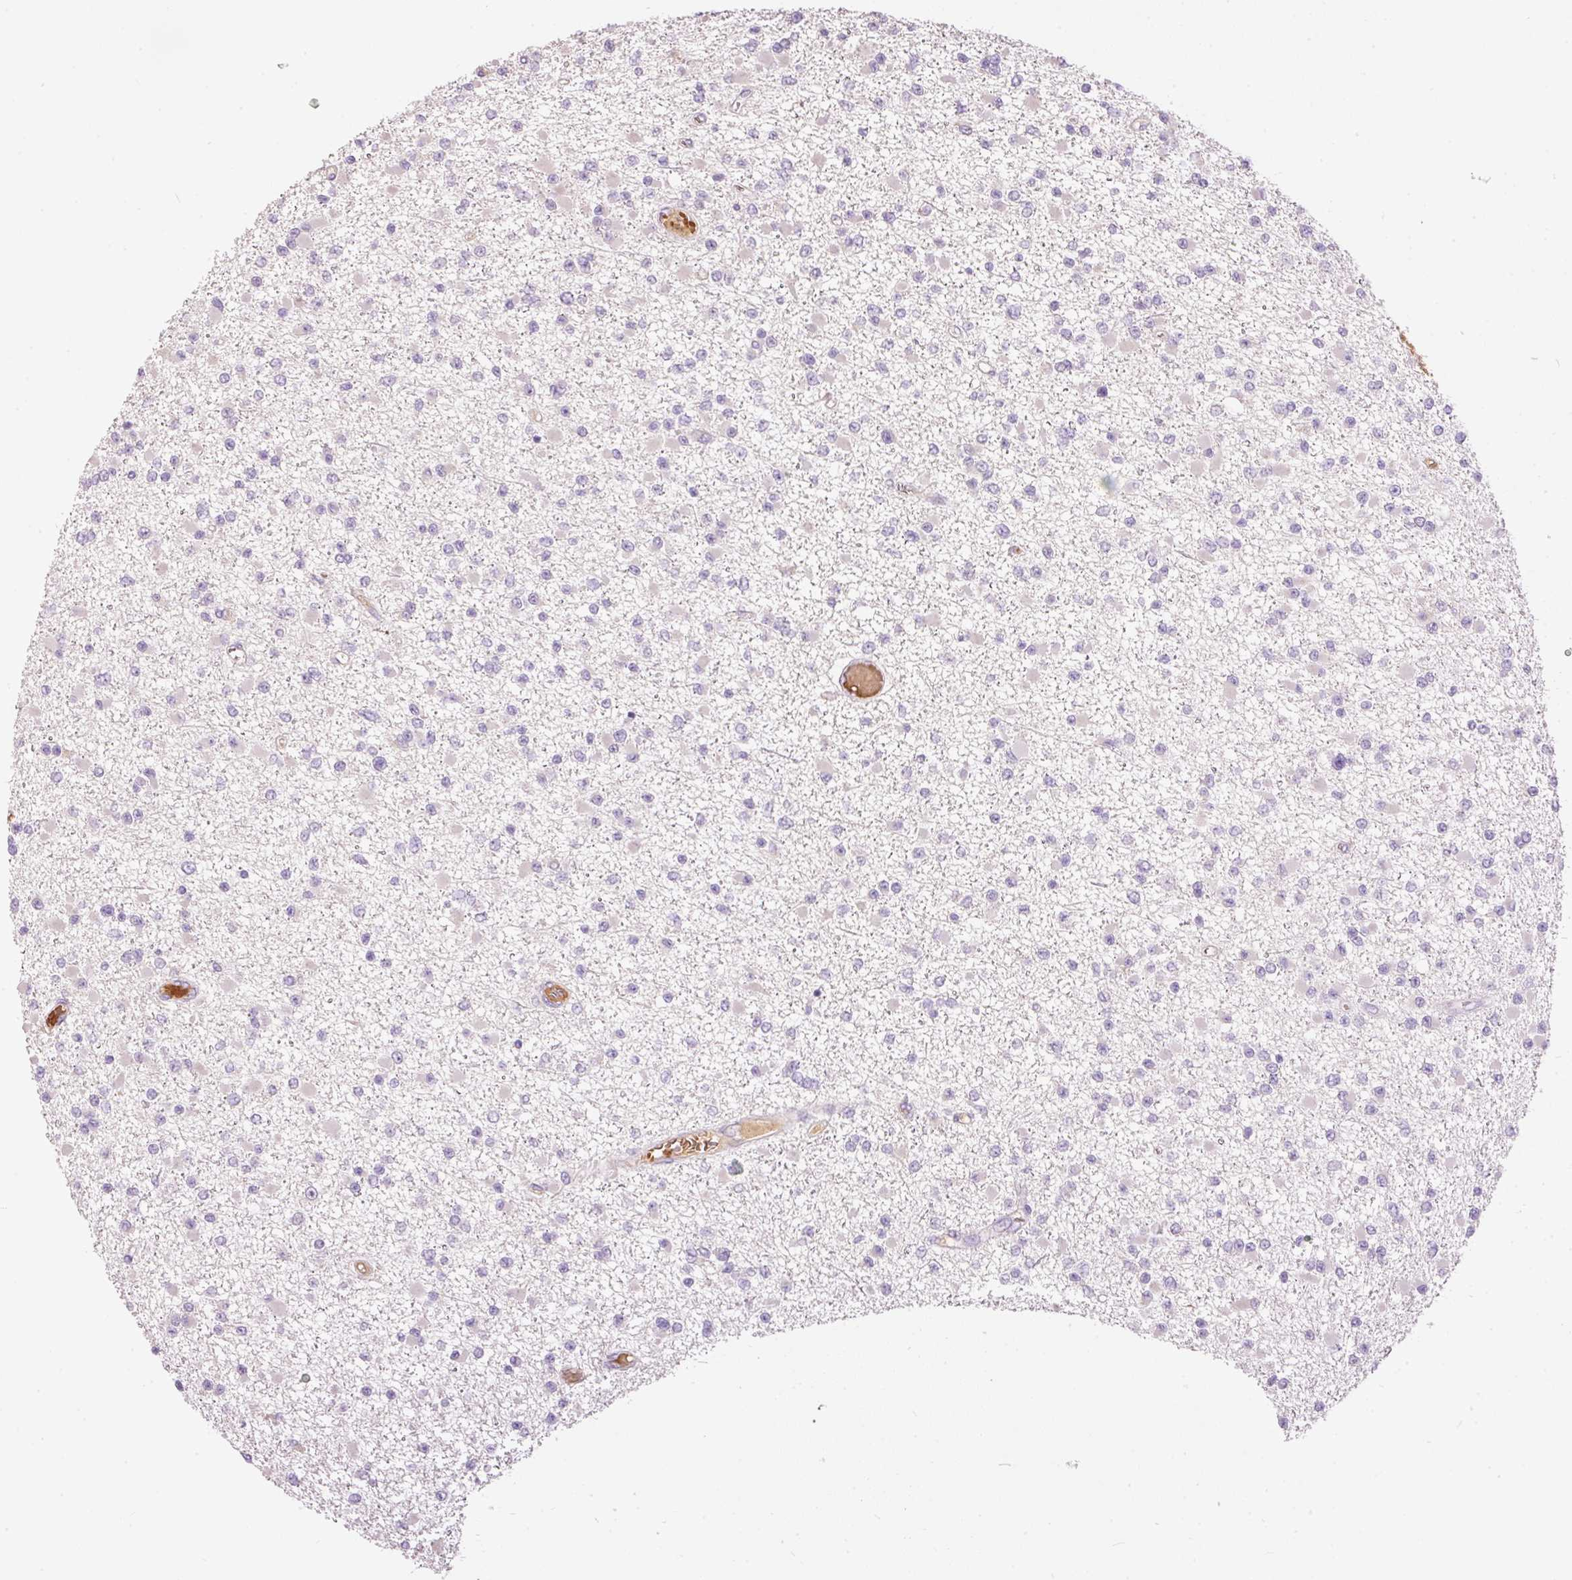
{"staining": {"intensity": "negative", "quantity": "none", "location": "none"}, "tissue": "glioma", "cell_type": "Tumor cells", "image_type": "cancer", "snomed": [{"axis": "morphology", "description": "Glioma, malignant, Low grade"}, {"axis": "topography", "description": "Brain"}], "caption": "This is an immunohistochemistry (IHC) photomicrograph of glioma. There is no staining in tumor cells.", "gene": "CMTM8", "patient": {"sex": "female", "age": 22}}